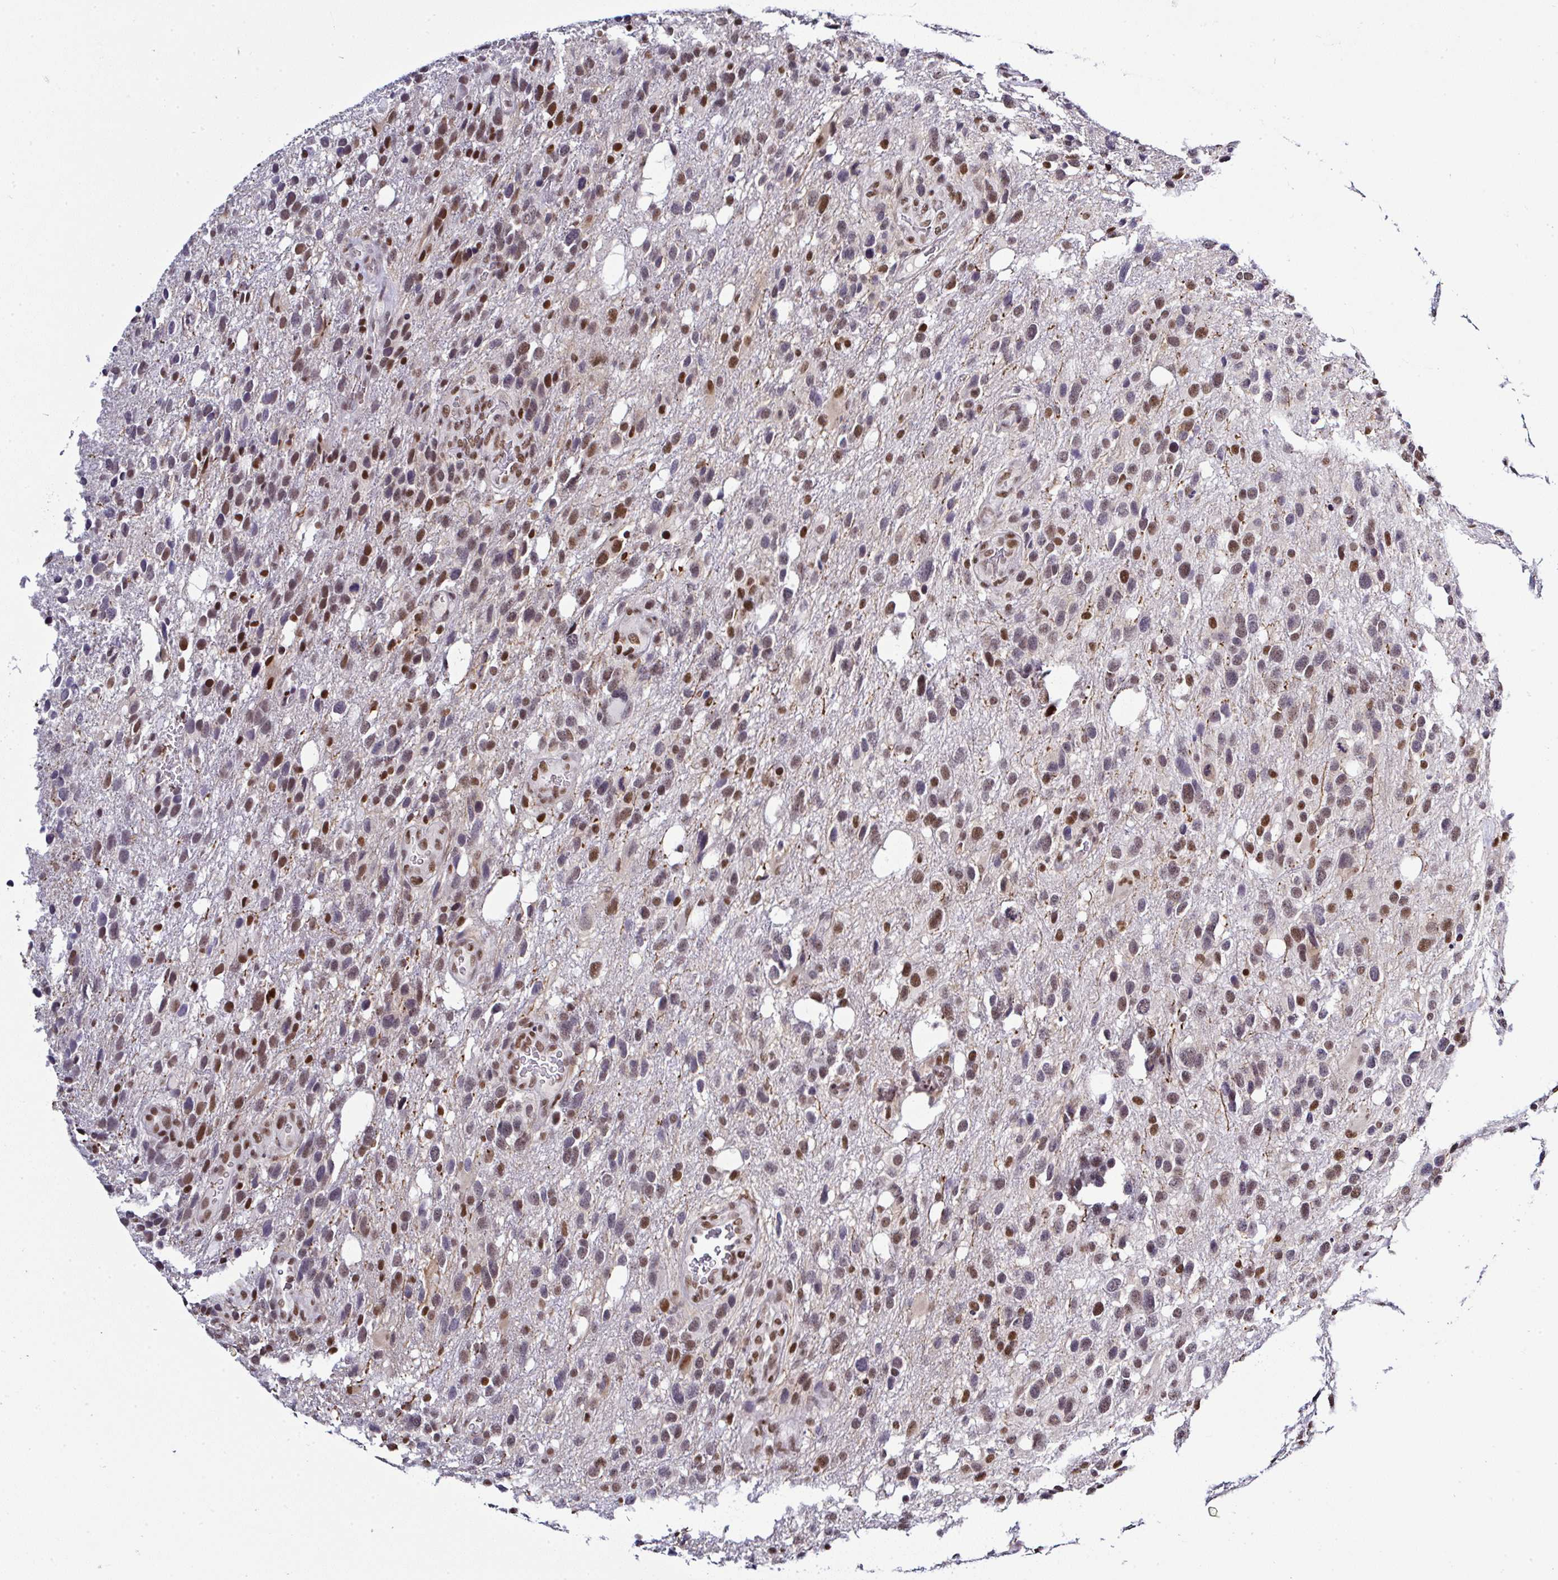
{"staining": {"intensity": "moderate", "quantity": ">75%", "location": "nuclear"}, "tissue": "glioma", "cell_type": "Tumor cells", "image_type": "cancer", "snomed": [{"axis": "morphology", "description": "Glioma, malignant, High grade"}, {"axis": "topography", "description": "Brain"}], "caption": "There is medium levels of moderate nuclear positivity in tumor cells of malignant glioma (high-grade), as demonstrated by immunohistochemical staining (brown color).", "gene": "DR1", "patient": {"sex": "female", "age": 58}}